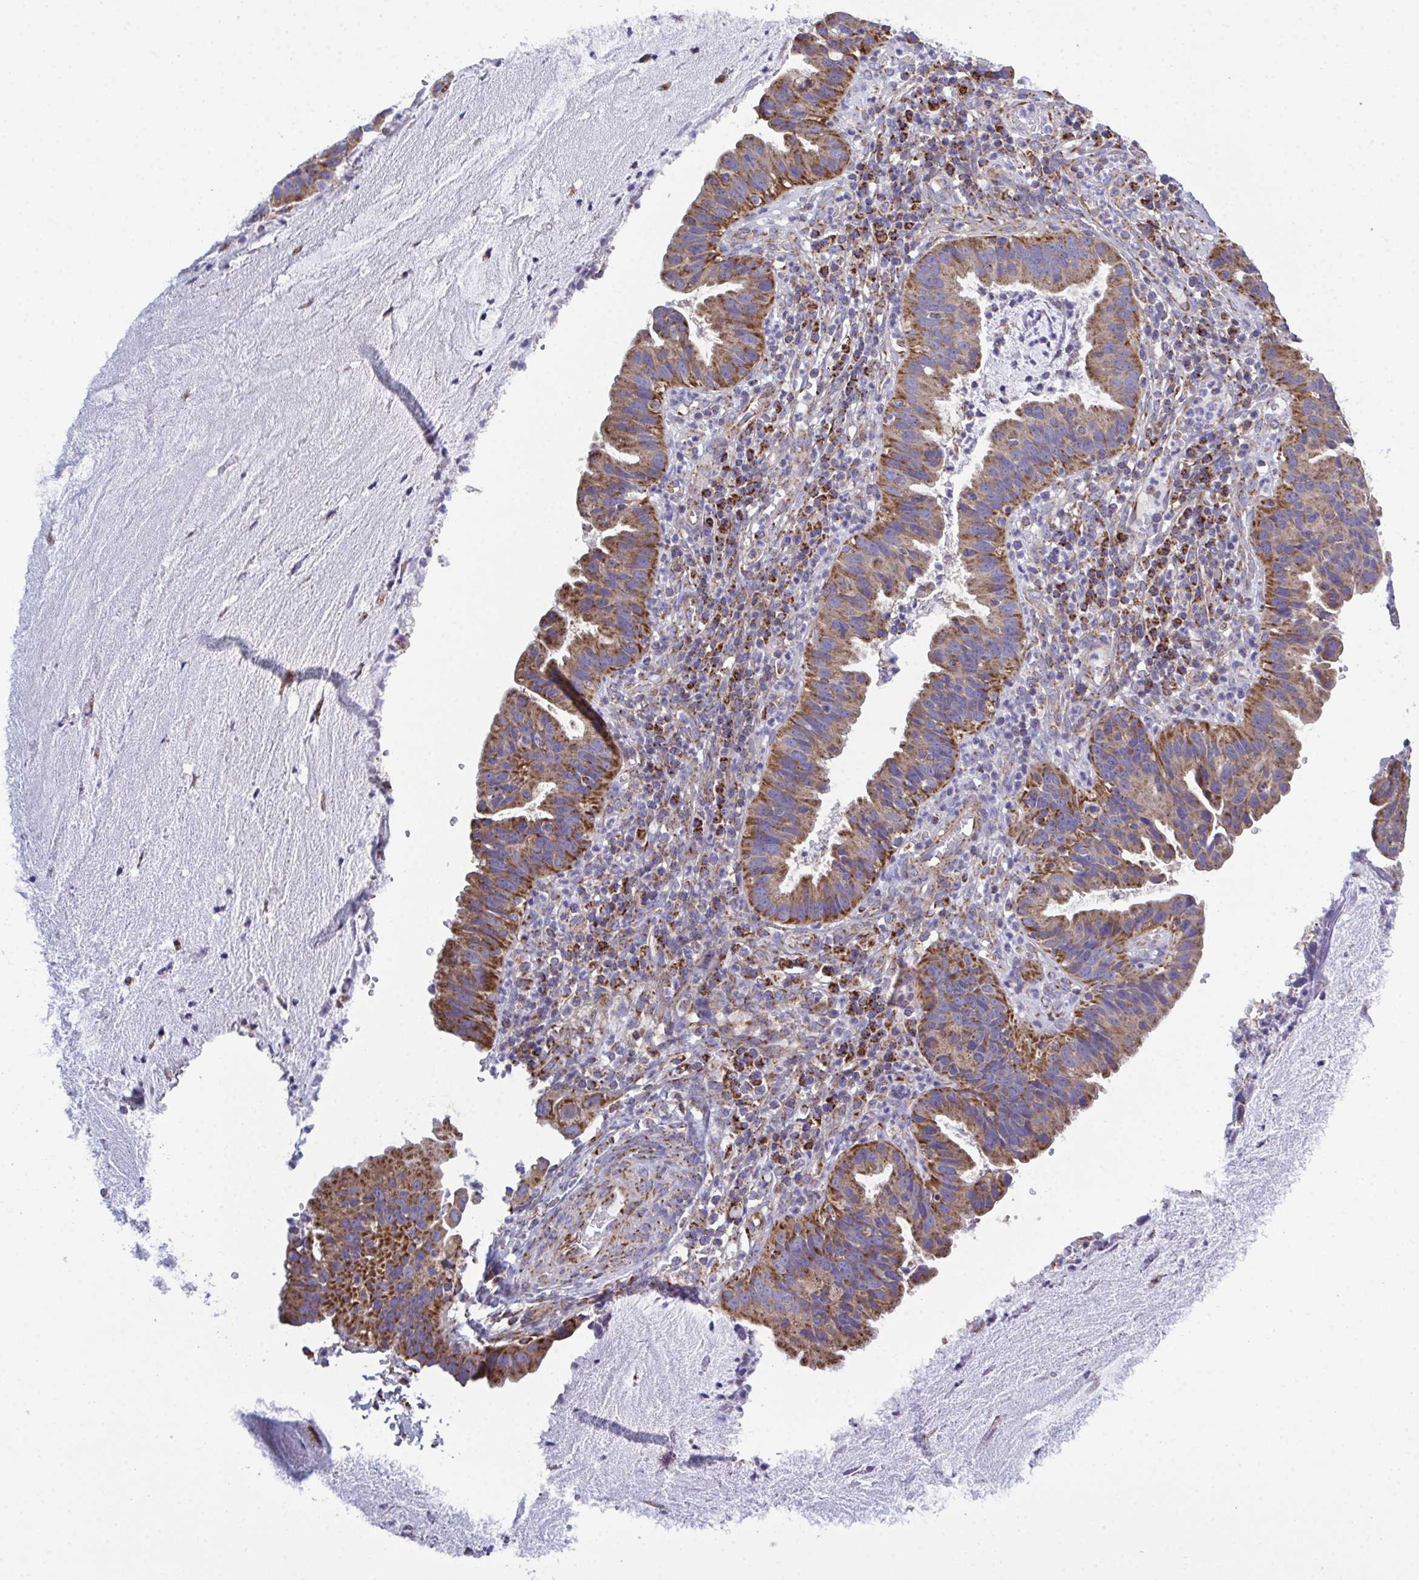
{"staining": {"intensity": "moderate", "quantity": ">75%", "location": "cytoplasmic/membranous"}, "tissue": "cervical cancer", "cell_type": "Tumor cells", "image_type": "cancer", "snomed": [{"axis": "morphology", "description": "Adenocarcinoma, NOS"}, {"axis": "topography", "description": "Cervix"}], "caption": "Immunohistochemistry micrograph of neoplastic tissue: adenocarcinoma (cervical) stained using immunohistochemistry (IHC) displays medium levels of moderate protein expression localized specifically in the cytoplasmic/membranous of tumor cells, appearing as a cytoplasmic/membranous brown color.", "gene": "CSDE1", "patient": {"sex": "female", "age": 34}}